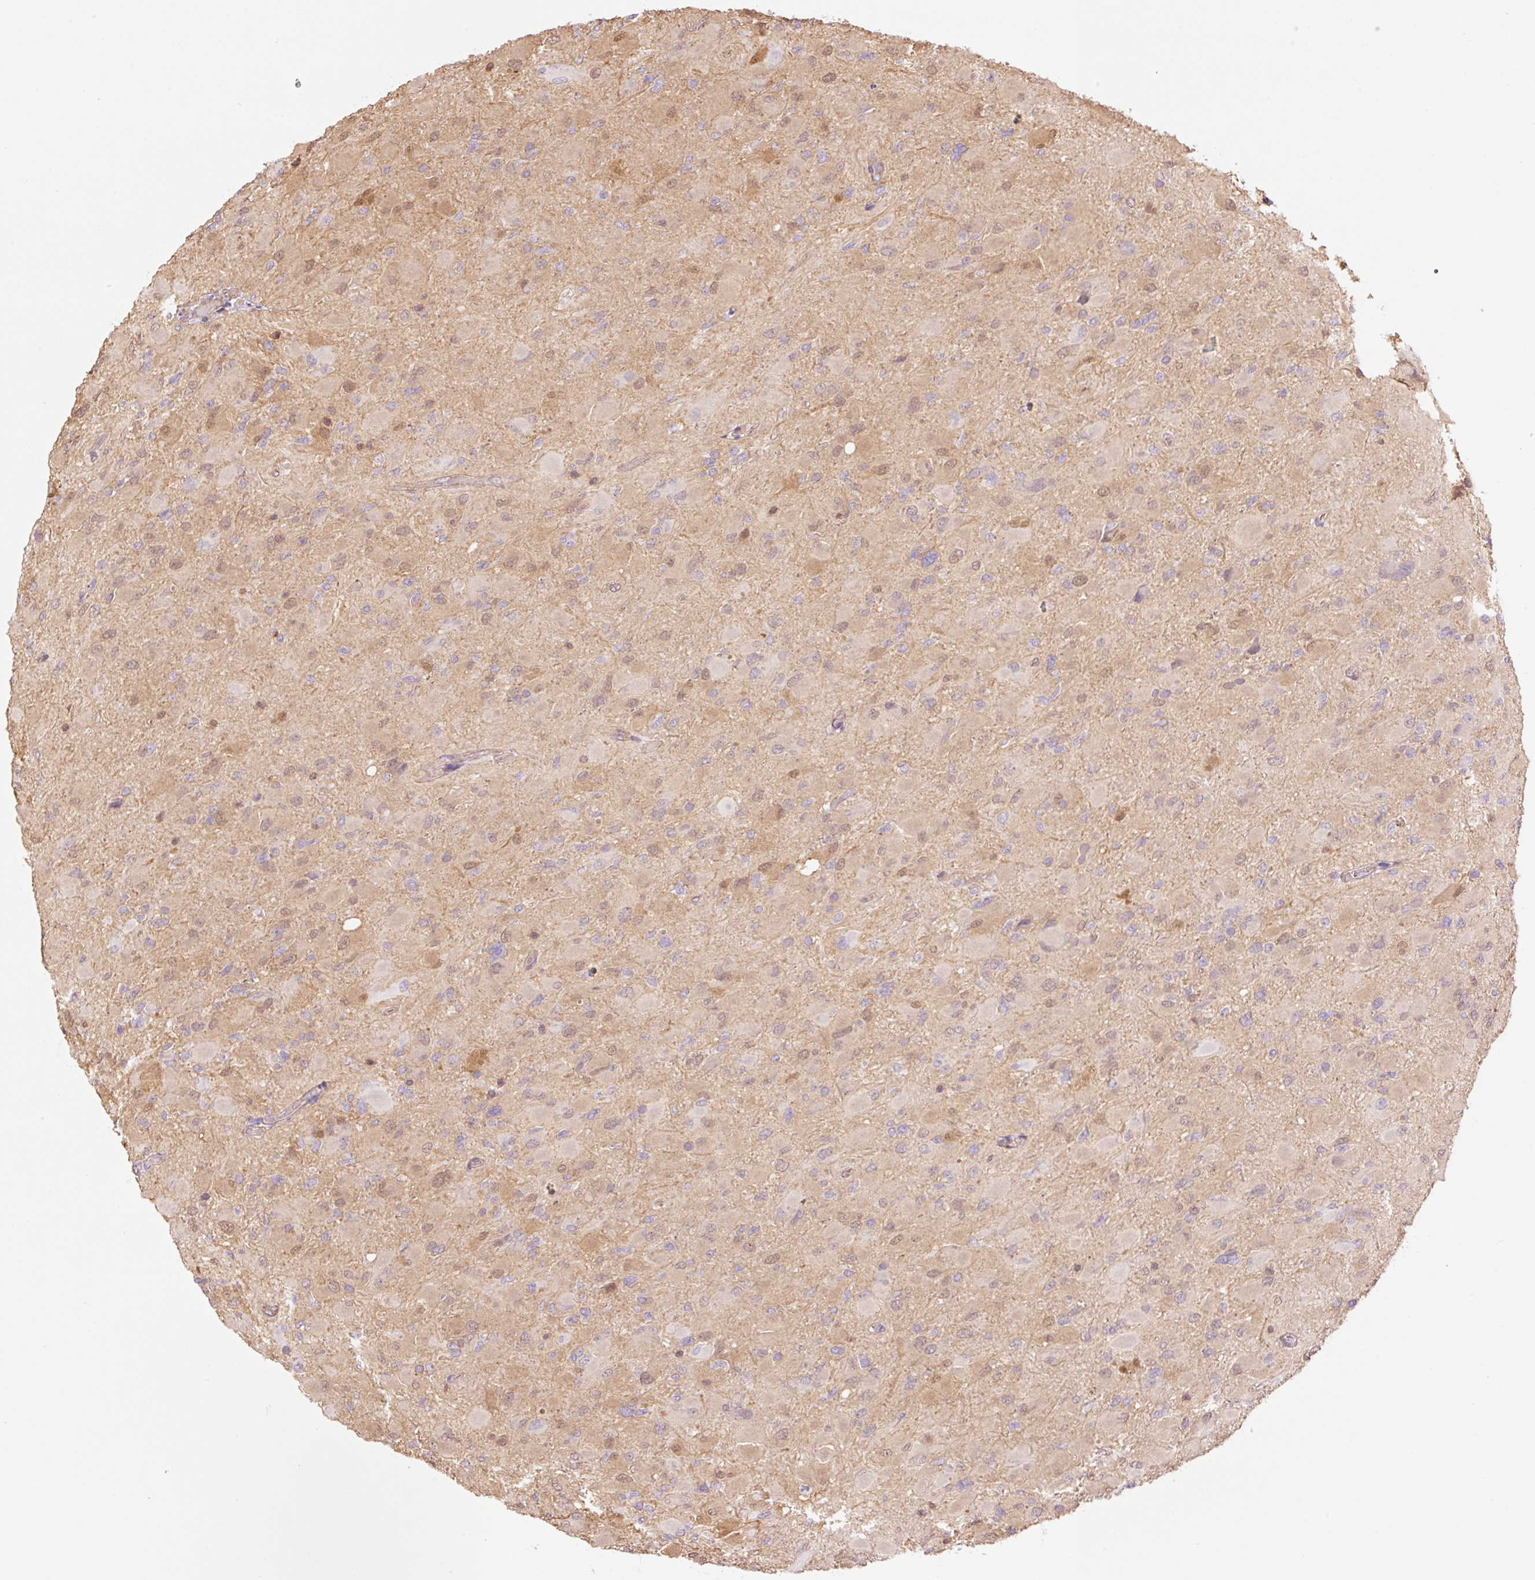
{"staining": {"intensity": "moderate", "quantity": "<25%", "location": "cytoplasmic/membranous,nuclear"}, "tissue": "glioma", "cell_type": "Tumor cells", "image_type": "cancer", "snomed": [{"axis": "morphology", "description": "Glioma, malignant, High grade"}, {"axis": "topography", "description": "Cerebral cortex"}], "caption": "Moderate cytoplasmic/membranous and nuclear expression for a protein is appreciated in approximately <25% of tumor cells of glioma using immunohistochemistry.", "gene": "PPP1R1B", "patient": {"sex": "female", "age": 36}}